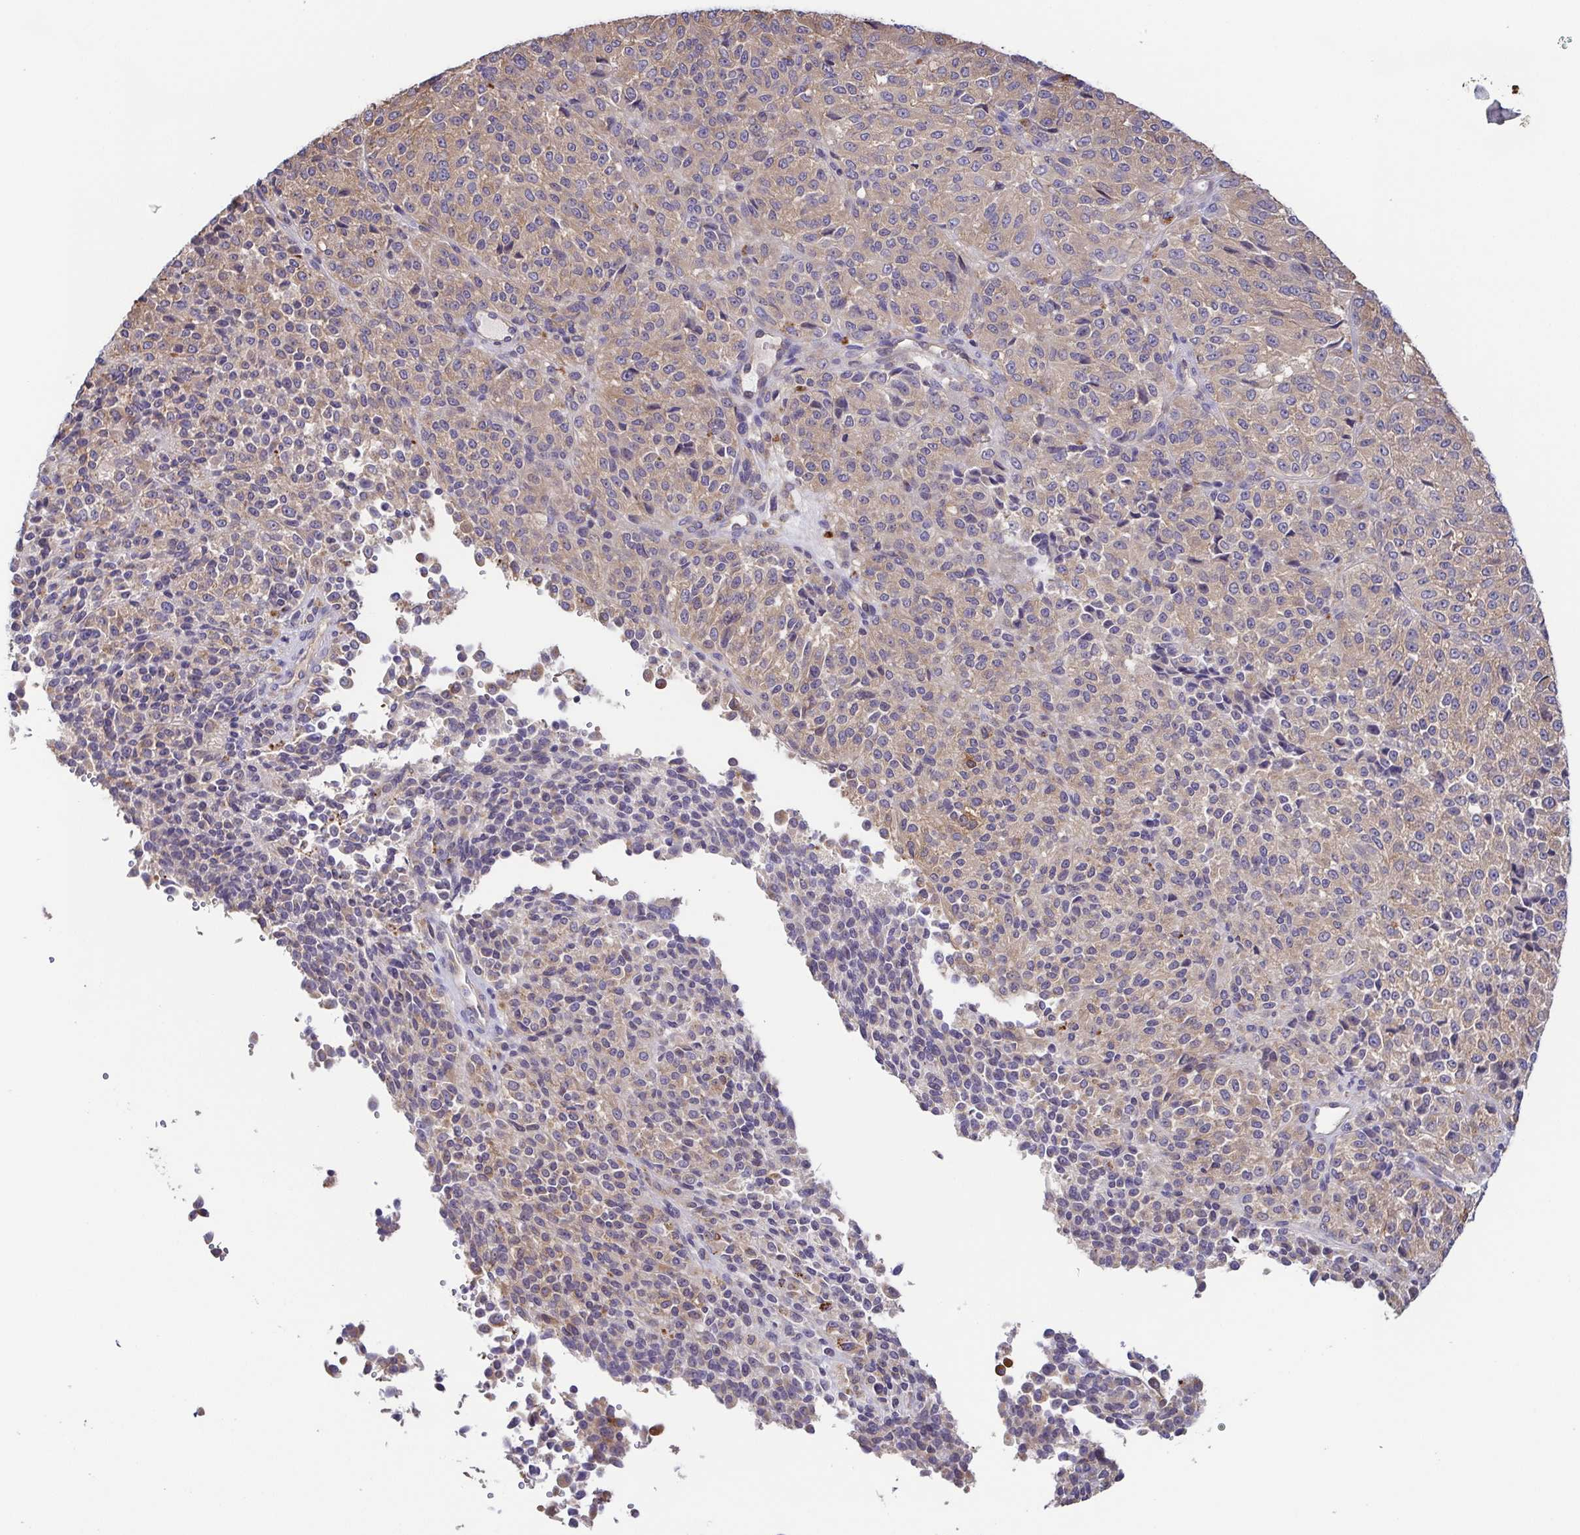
{"staining": {"intensity": "weak", "quantity": "<25%", "location": "cytoplasmic/membranous"}, "tissue": "melanoma", "cell_type": "Tumor cells", "image_type": "cancer", "snomed": [{"axis": "morphology", "description": "Malignant melanoma, Metastatic site"}, {"axis": "topography", "description": "Brain"}], "caption": "Tumor cells show no significant expression in malignant melanoma (metastatic site). (DAB (3,3'-diaminobenzidine) IHC visualized using brightfield microscopy, high magnification).", "gene": "EIF3D", "patient": {"sex": "female", "age": 56}}